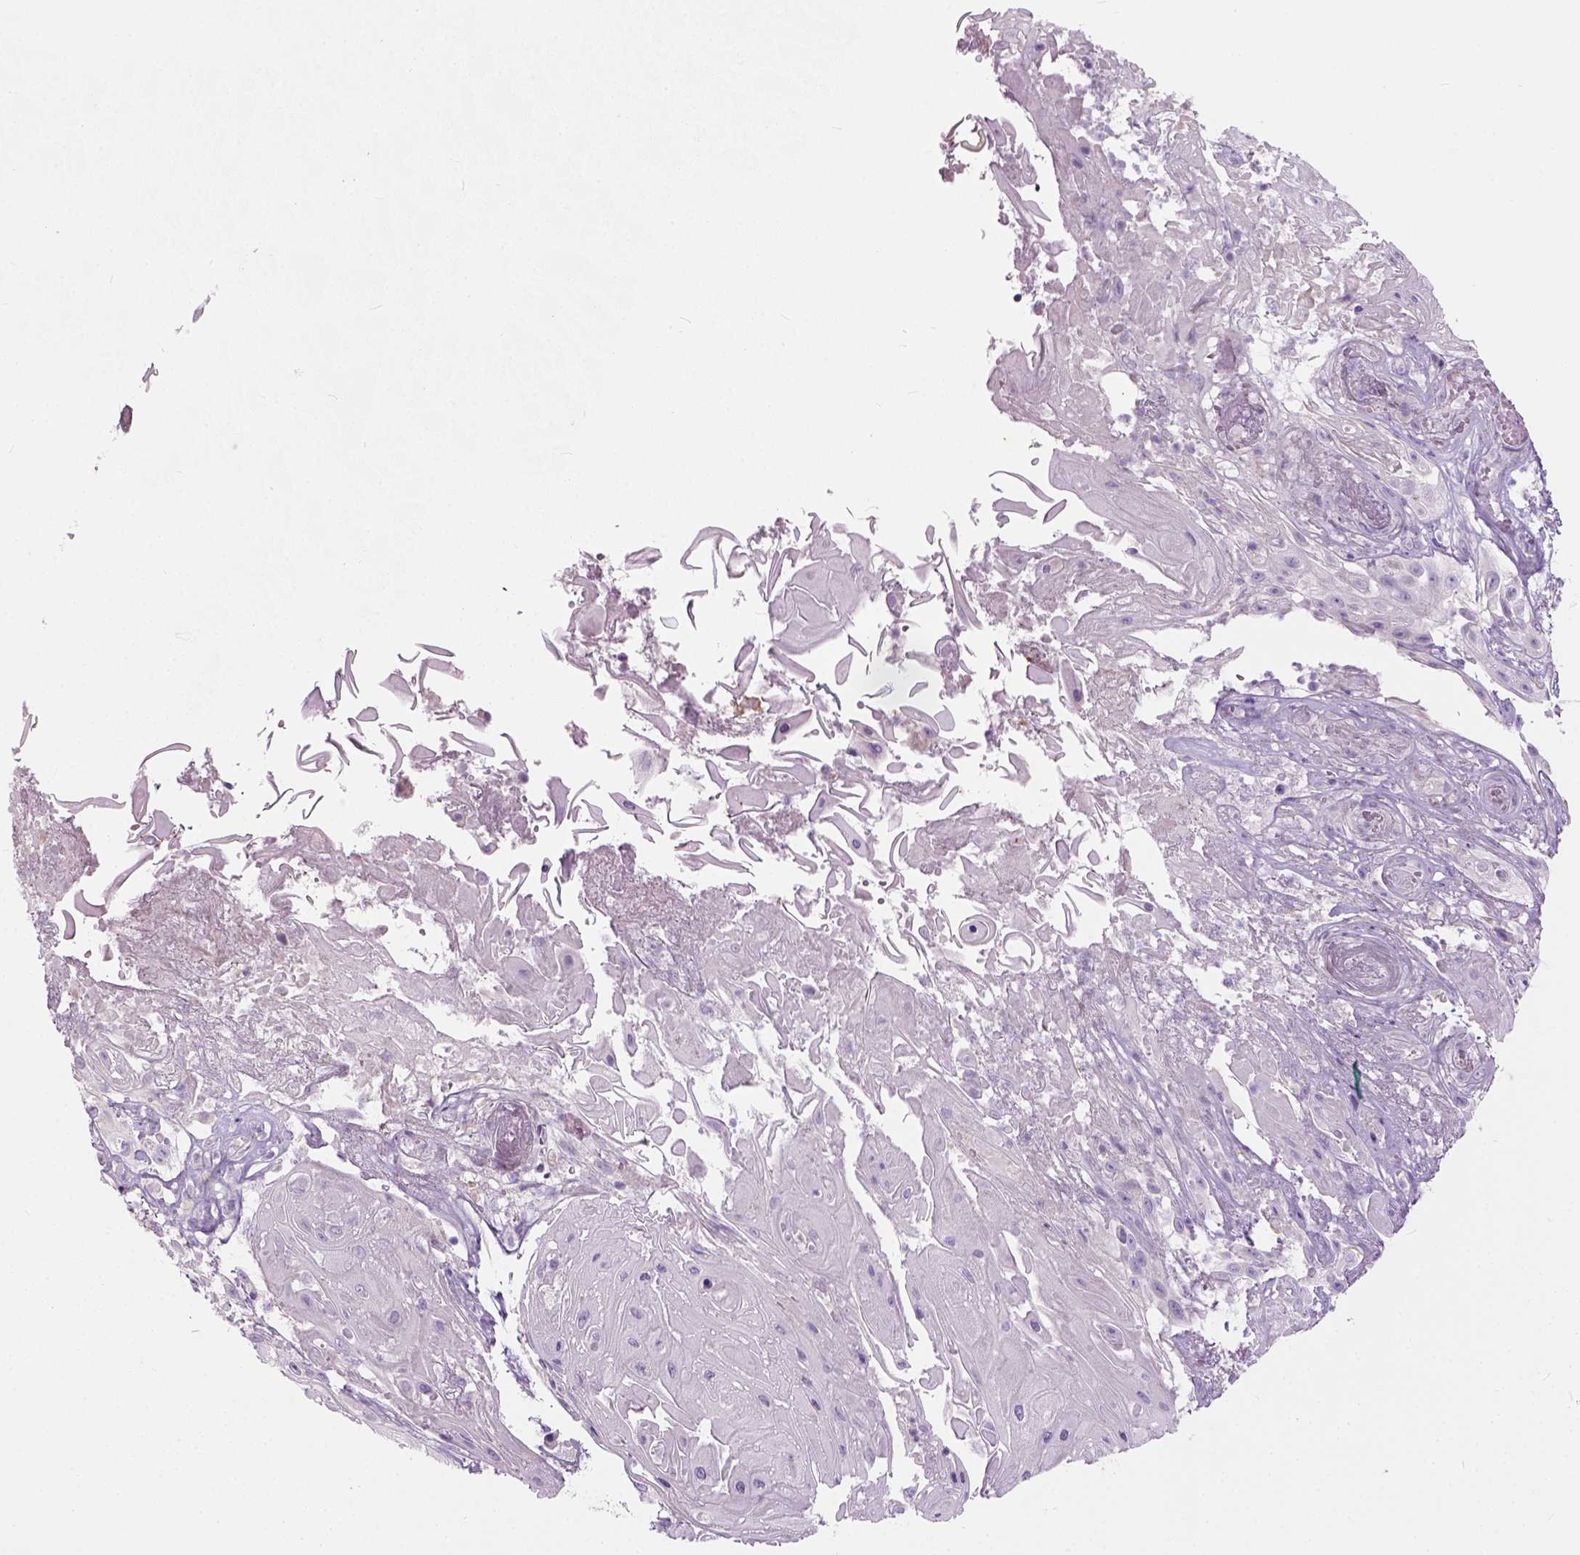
{"staining": {"intensity": "negative", "quantity": "none", "location": "none"}, "tissue": "skin cancer", "cell_type": "Tumor cells", "image_type": "cancer", "snomed": [{"axis": "morphology", "description": "Squamous cell carcinoma, NOS"}, {"axis": "topography", "description": "Skin"}], "caption": "Tumor cells show no significant protein positivity in skin cancer.", "gene": "TRIM72", "patient": {"sex": "male", "age": 62}}